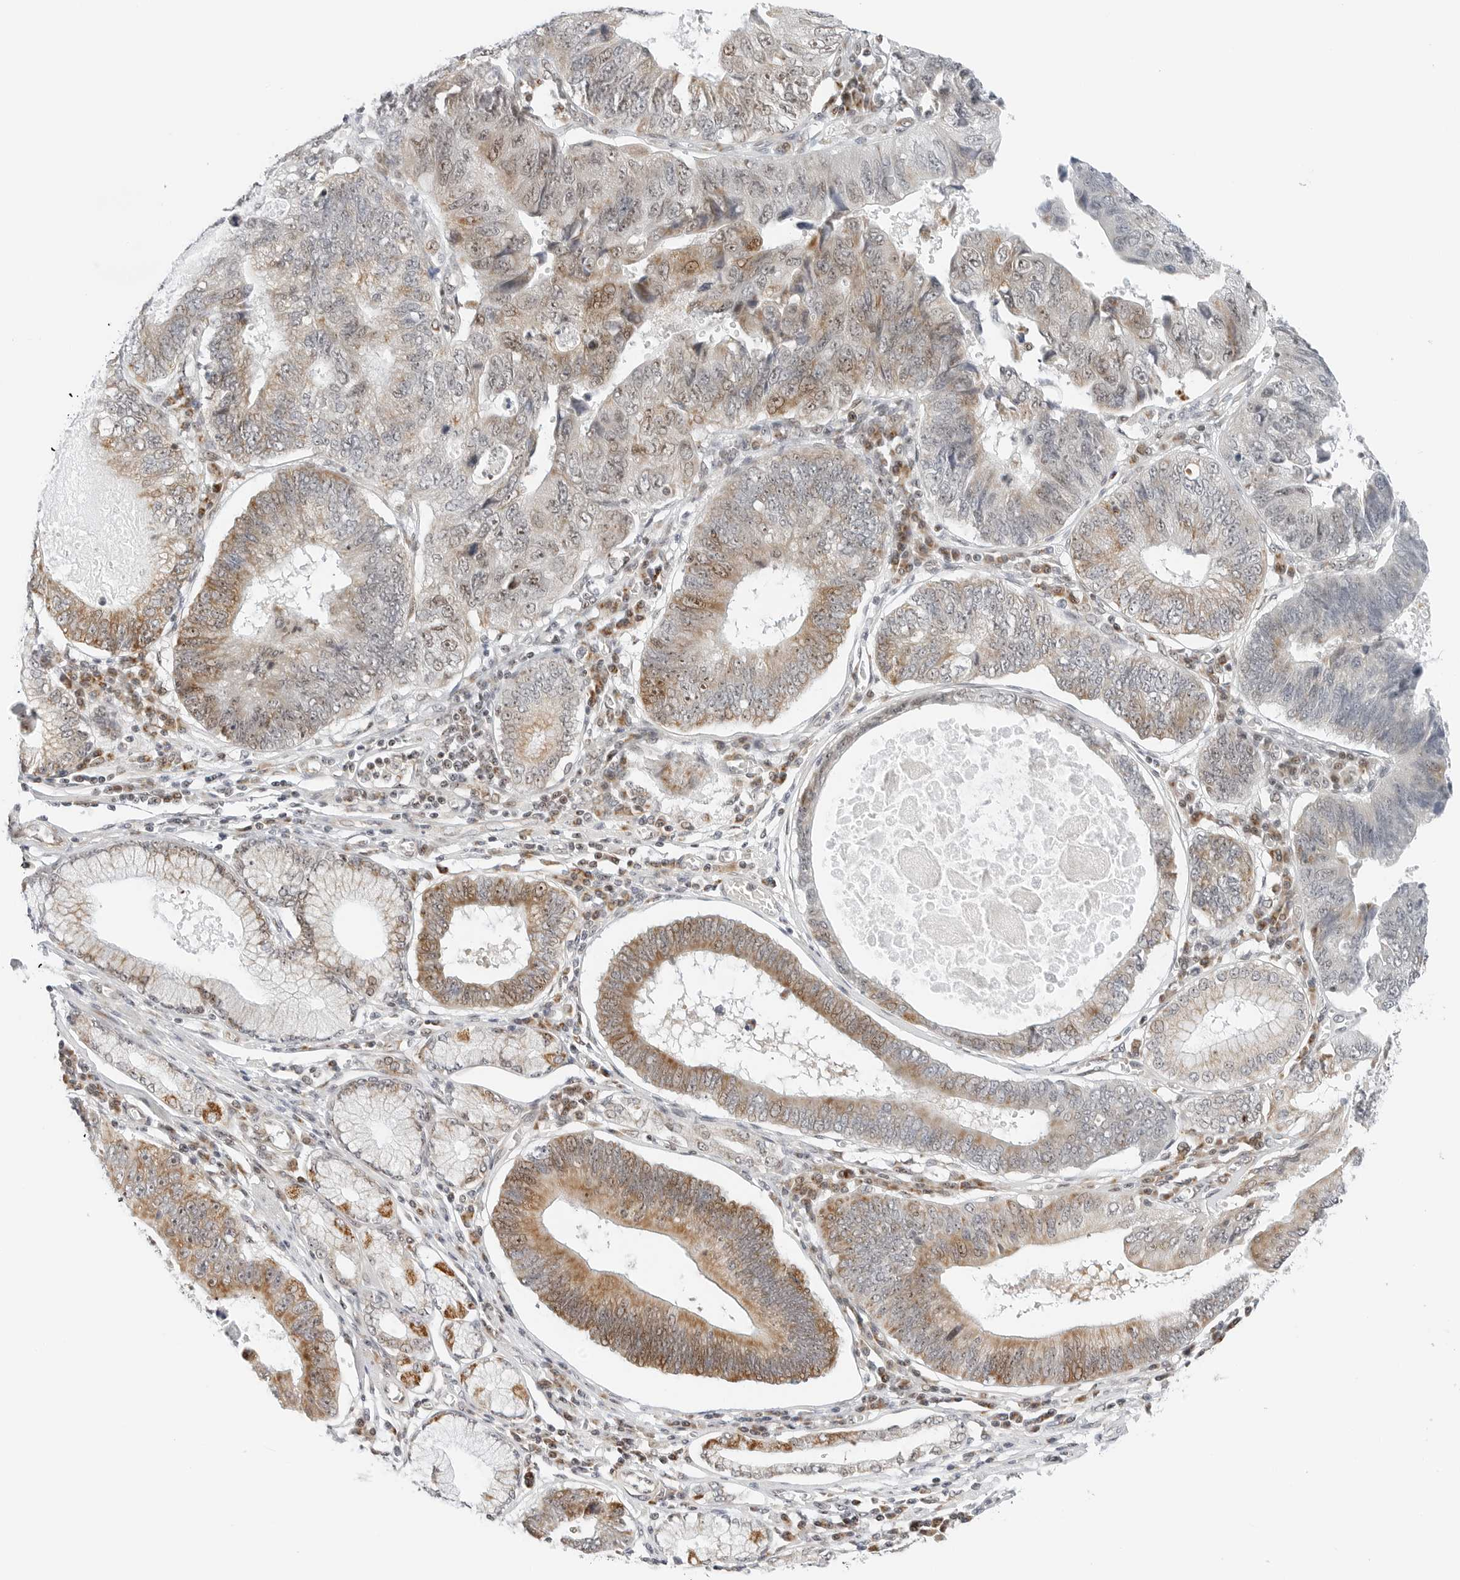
{"staining": {"intensity": "moderate", "quantity": ">75%", "location": "cytoplasmic/membranous,nuclear"}, "tissue": "stomach cancer", "cell_type": "Tumor cells", "image_type": "cancer", "snomed": [{"axis": "morphology", "description": "Adenocarcinoma, NOS"}, {"axis": "topography", "description": "Stomach"}], "caption": "High-power microscopy captured an IHC image of stomach cancer (adenocarcinoma), revealing moderate cytoplasmic/membranous and nuclear expression in approximately >75% of tumor cells.", "gene": "RIMKLA", "patient": {"sex": "male", "age": 59}}